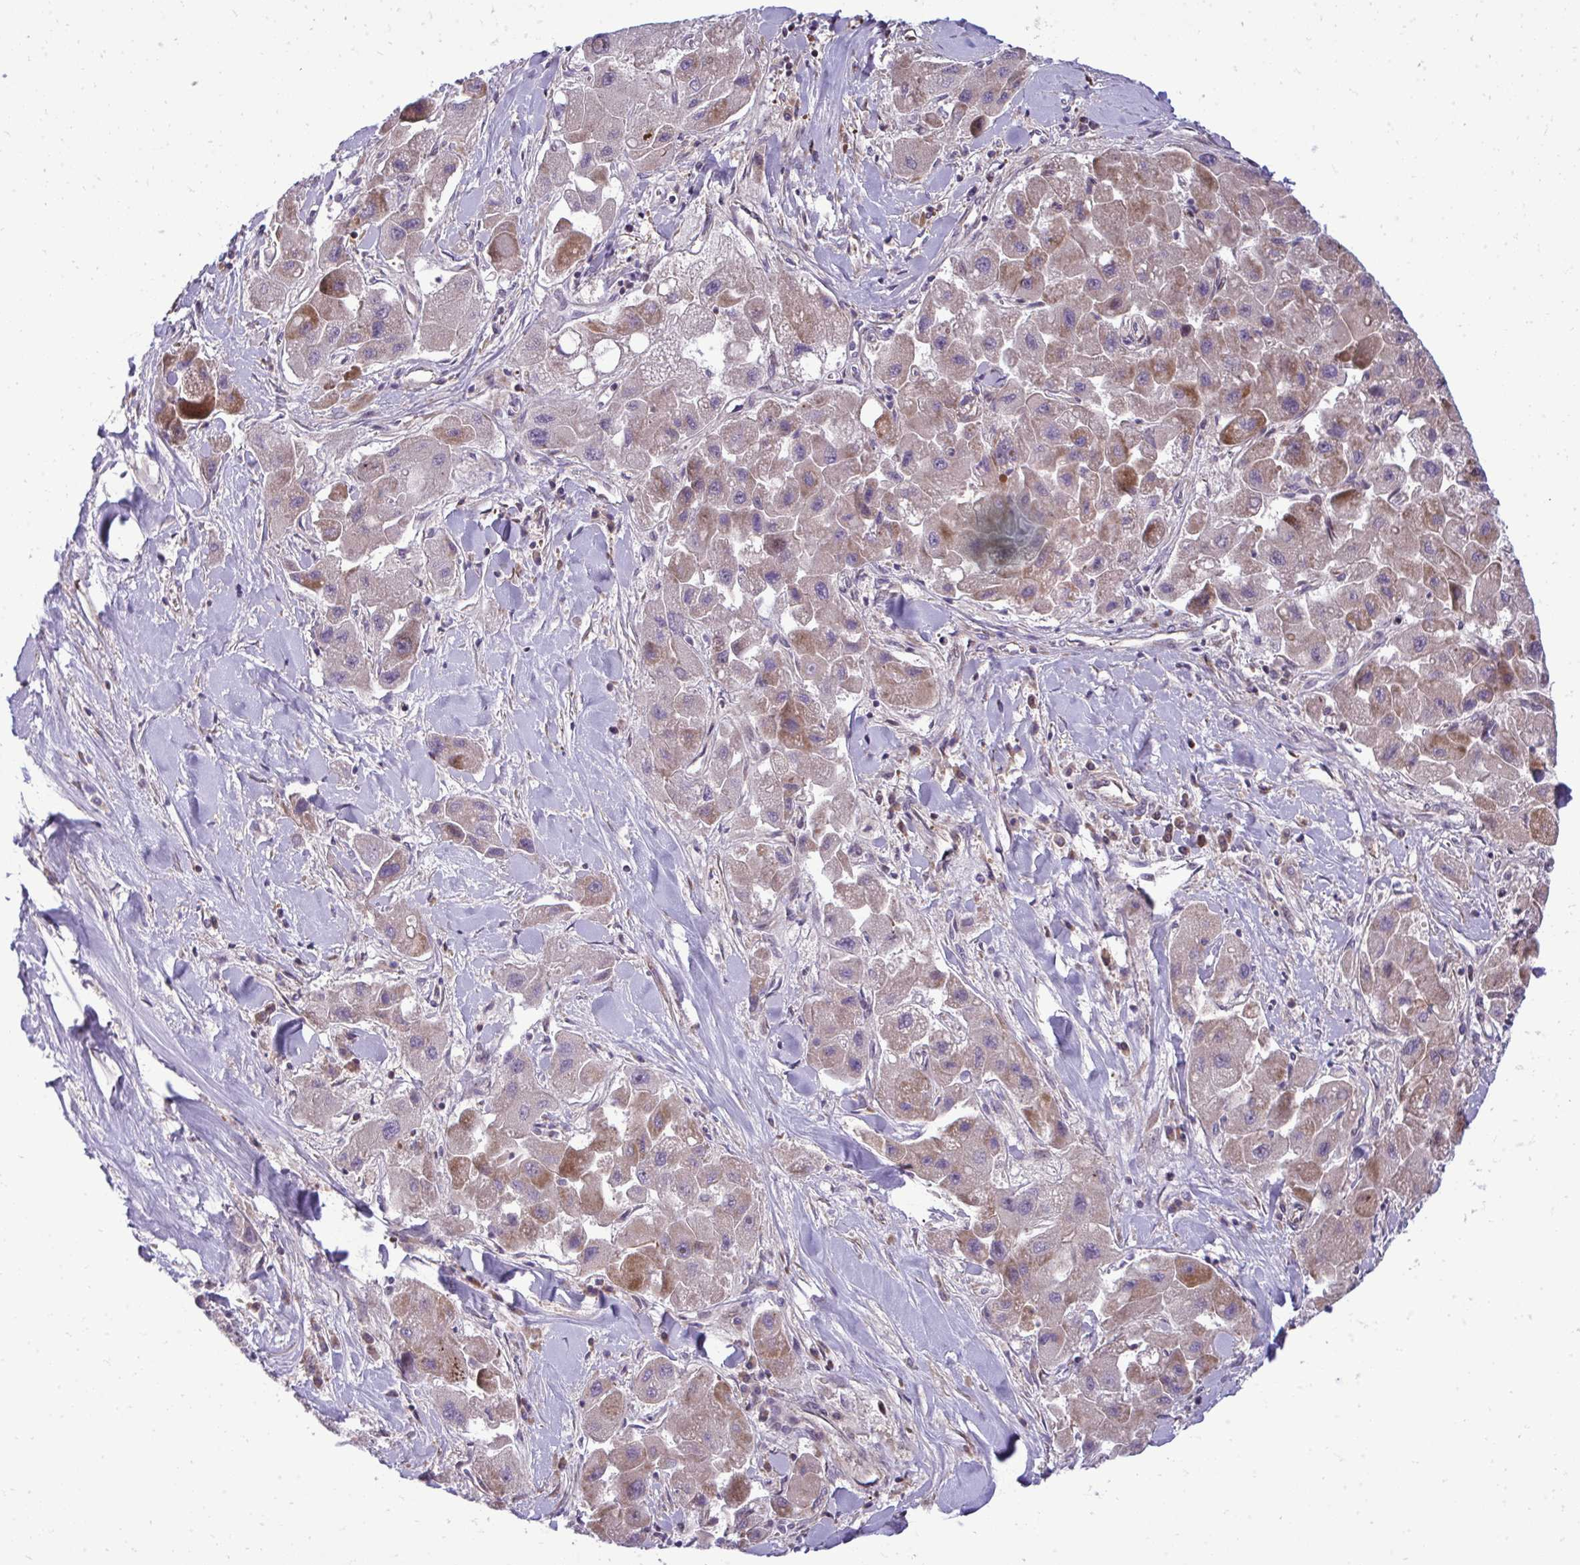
{"staining": {"intensity": "weak", "quantity": "25%-75%", "location": "cytoplasmic/membranous"}, "tissue": "liver cancer", "cell_type": "Tumor cells", "image_type": "cancer", "snomed": [{"axis": "morphology", "description": "Carcinoma, Hepatocellular, NOS"}, {"axis": "topography", "description": "Liver"}], "caption": "Protein staining of liver cancer tissue reveals weak cytoplasmic/membranous staining in approximately 25%-75% of tumor cells.", "gene": "ZSCAN9", "patient": {"sex": "male", "age": 24}}